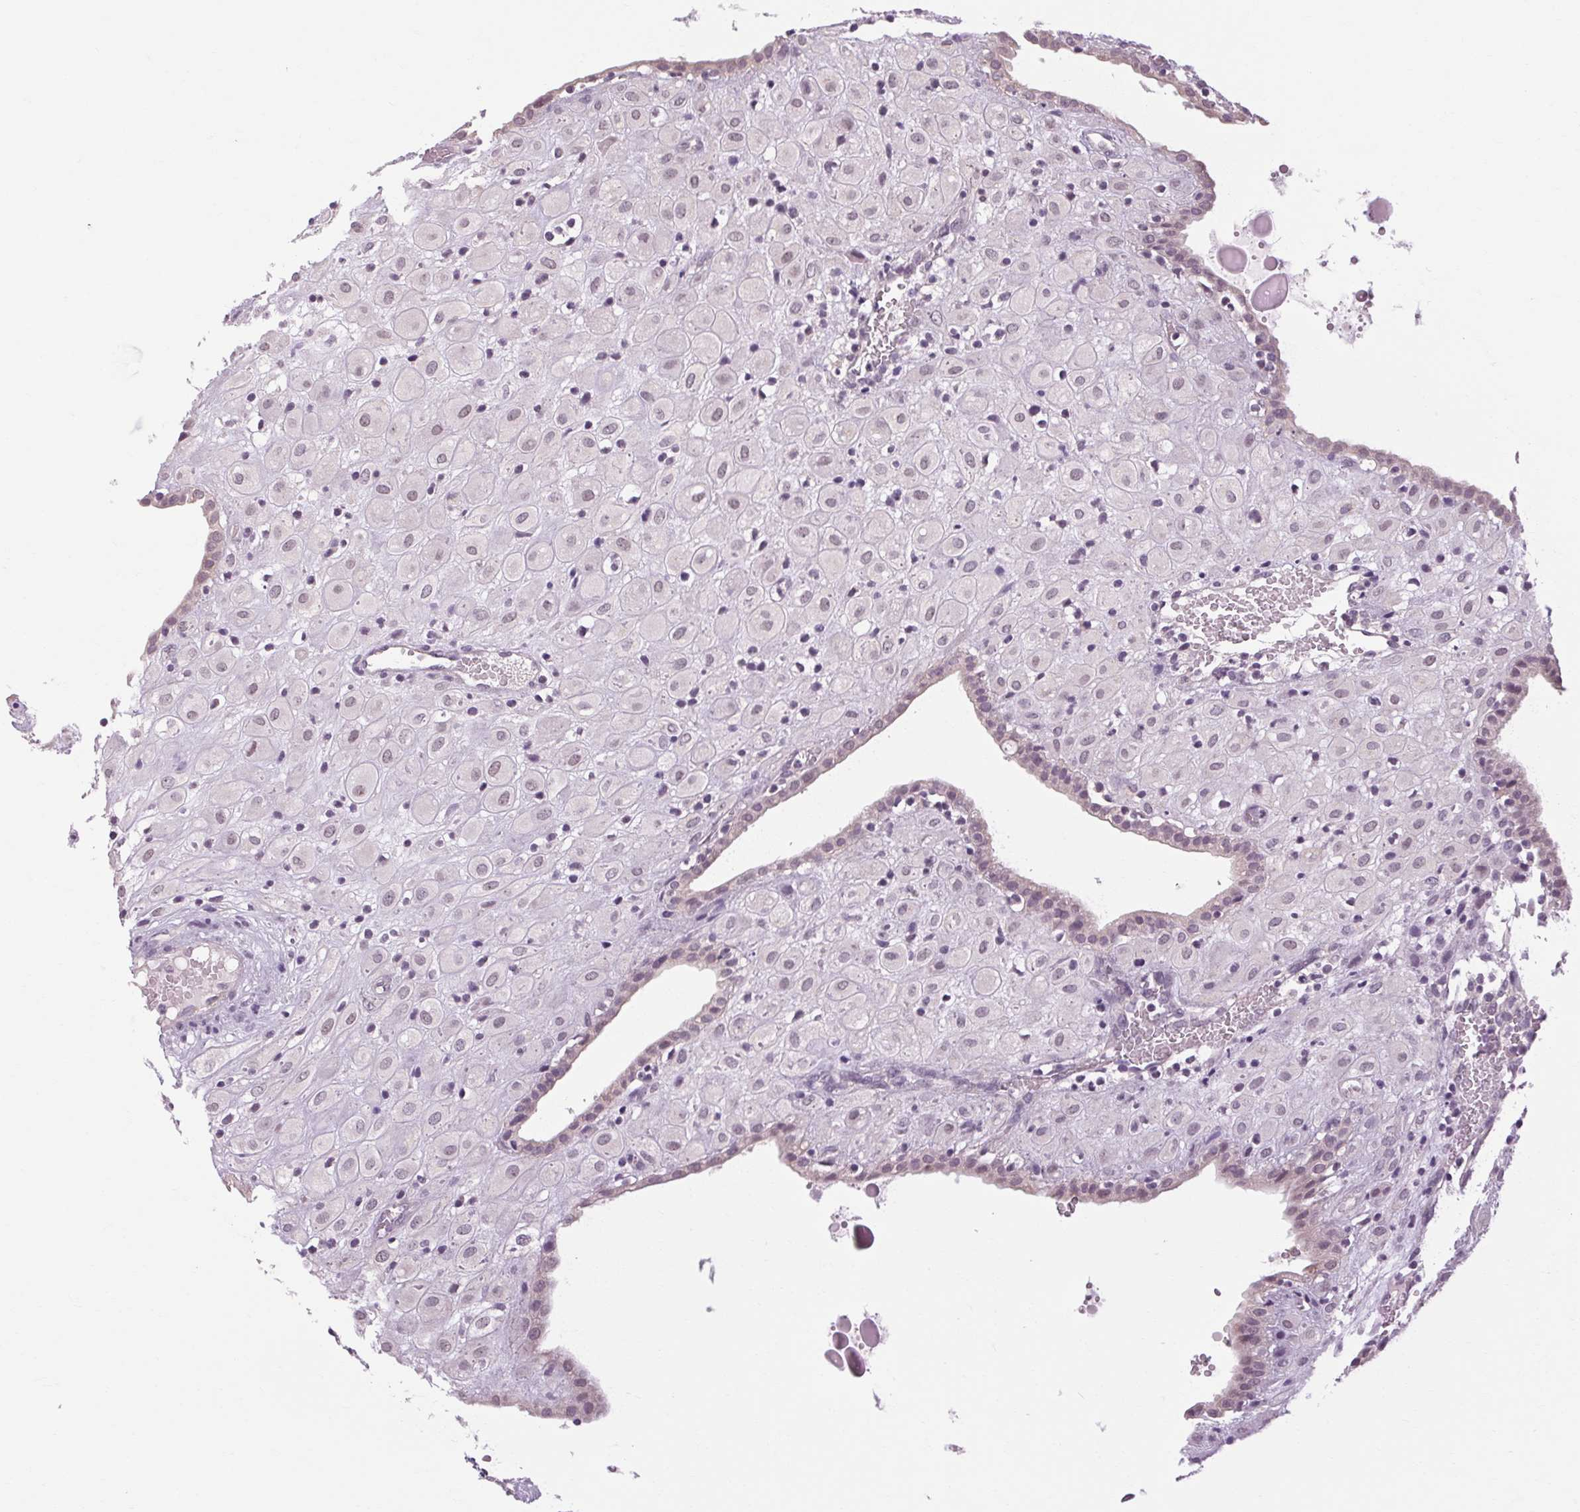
{"staining": {"intensity": "weak", "quantity": "<25%", "location": "nuclear"}, "tissue": "placenta", "cell_type": "Decidual cells", "image_type": "normal", "snomed": [{"axis": "morphology", "description": "Normal tissue, NOS"}, {"axis": "topography", "description": "Placenta"}], "caption": "IHC of unremarkable placenta exhibits no positivity in decidual cells. (Stains: DAB immunohistochemistry with hematoxylin counter stain, Microscopy: brightfield microscopy at high magnification).", "gene": "KLHL40", "patient": {"sex": "female", "age": 24}}